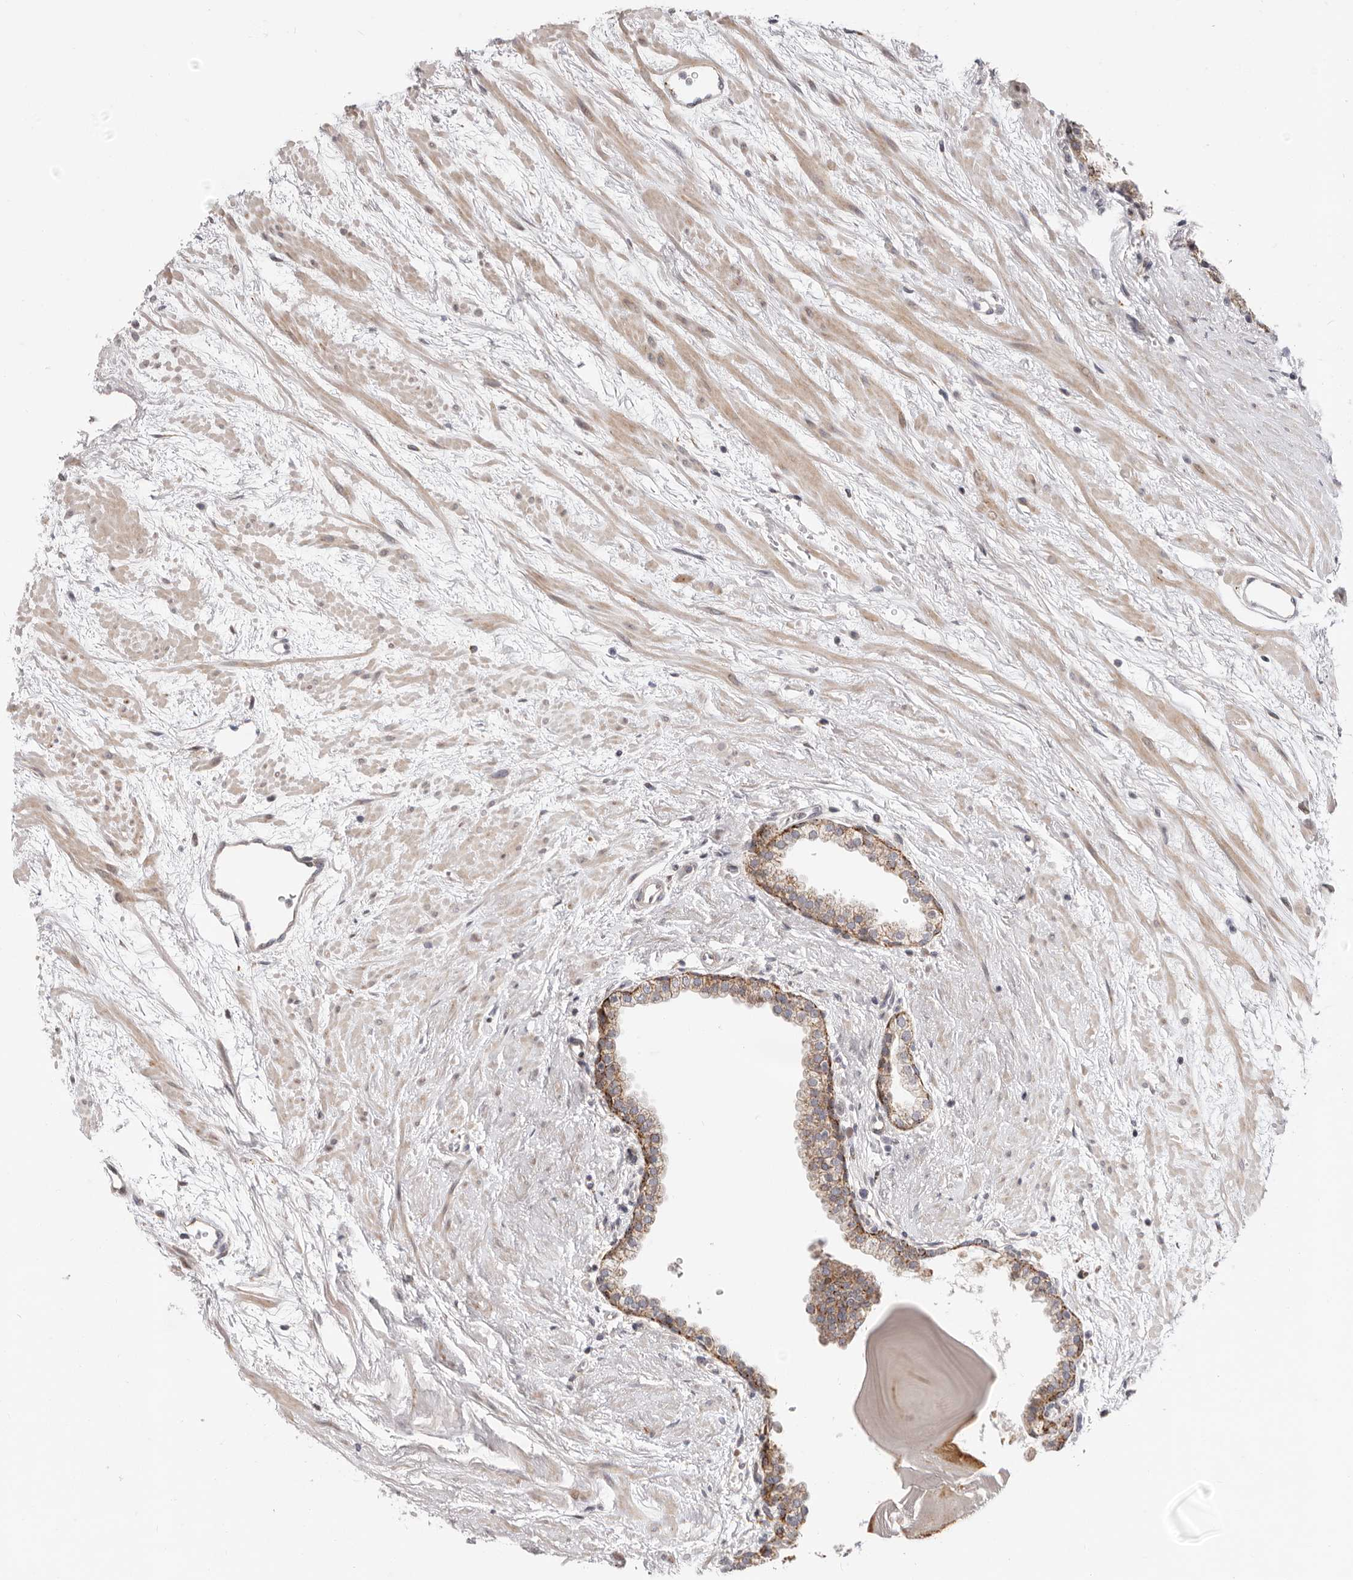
{"staining": {"intensity": "strong", "quantity": "<25%", "location": "cytoplasmic/membranous"}, "tissue": "prostate", "cell_type": "Glandular cells", "image_type": "normal", "snomed": [{"axis": "morphology", "description": "Normal tissue, NOS"}, {"axis": "topography", "description": "Prostate"}], "caption": "IHC staining of benign prostate, which displays medium levels of strong cytoplasmic/membranous staining in about <25% of glandular cells indicating strong cytoplasmic/membranous protein positivity. The staining was performed using DAB (brown) for protein detection and nuclei were counterstained in hematoxylin (blue).", "gene": "TOR3A", "patient": {"sex": "male", "age": 48}}